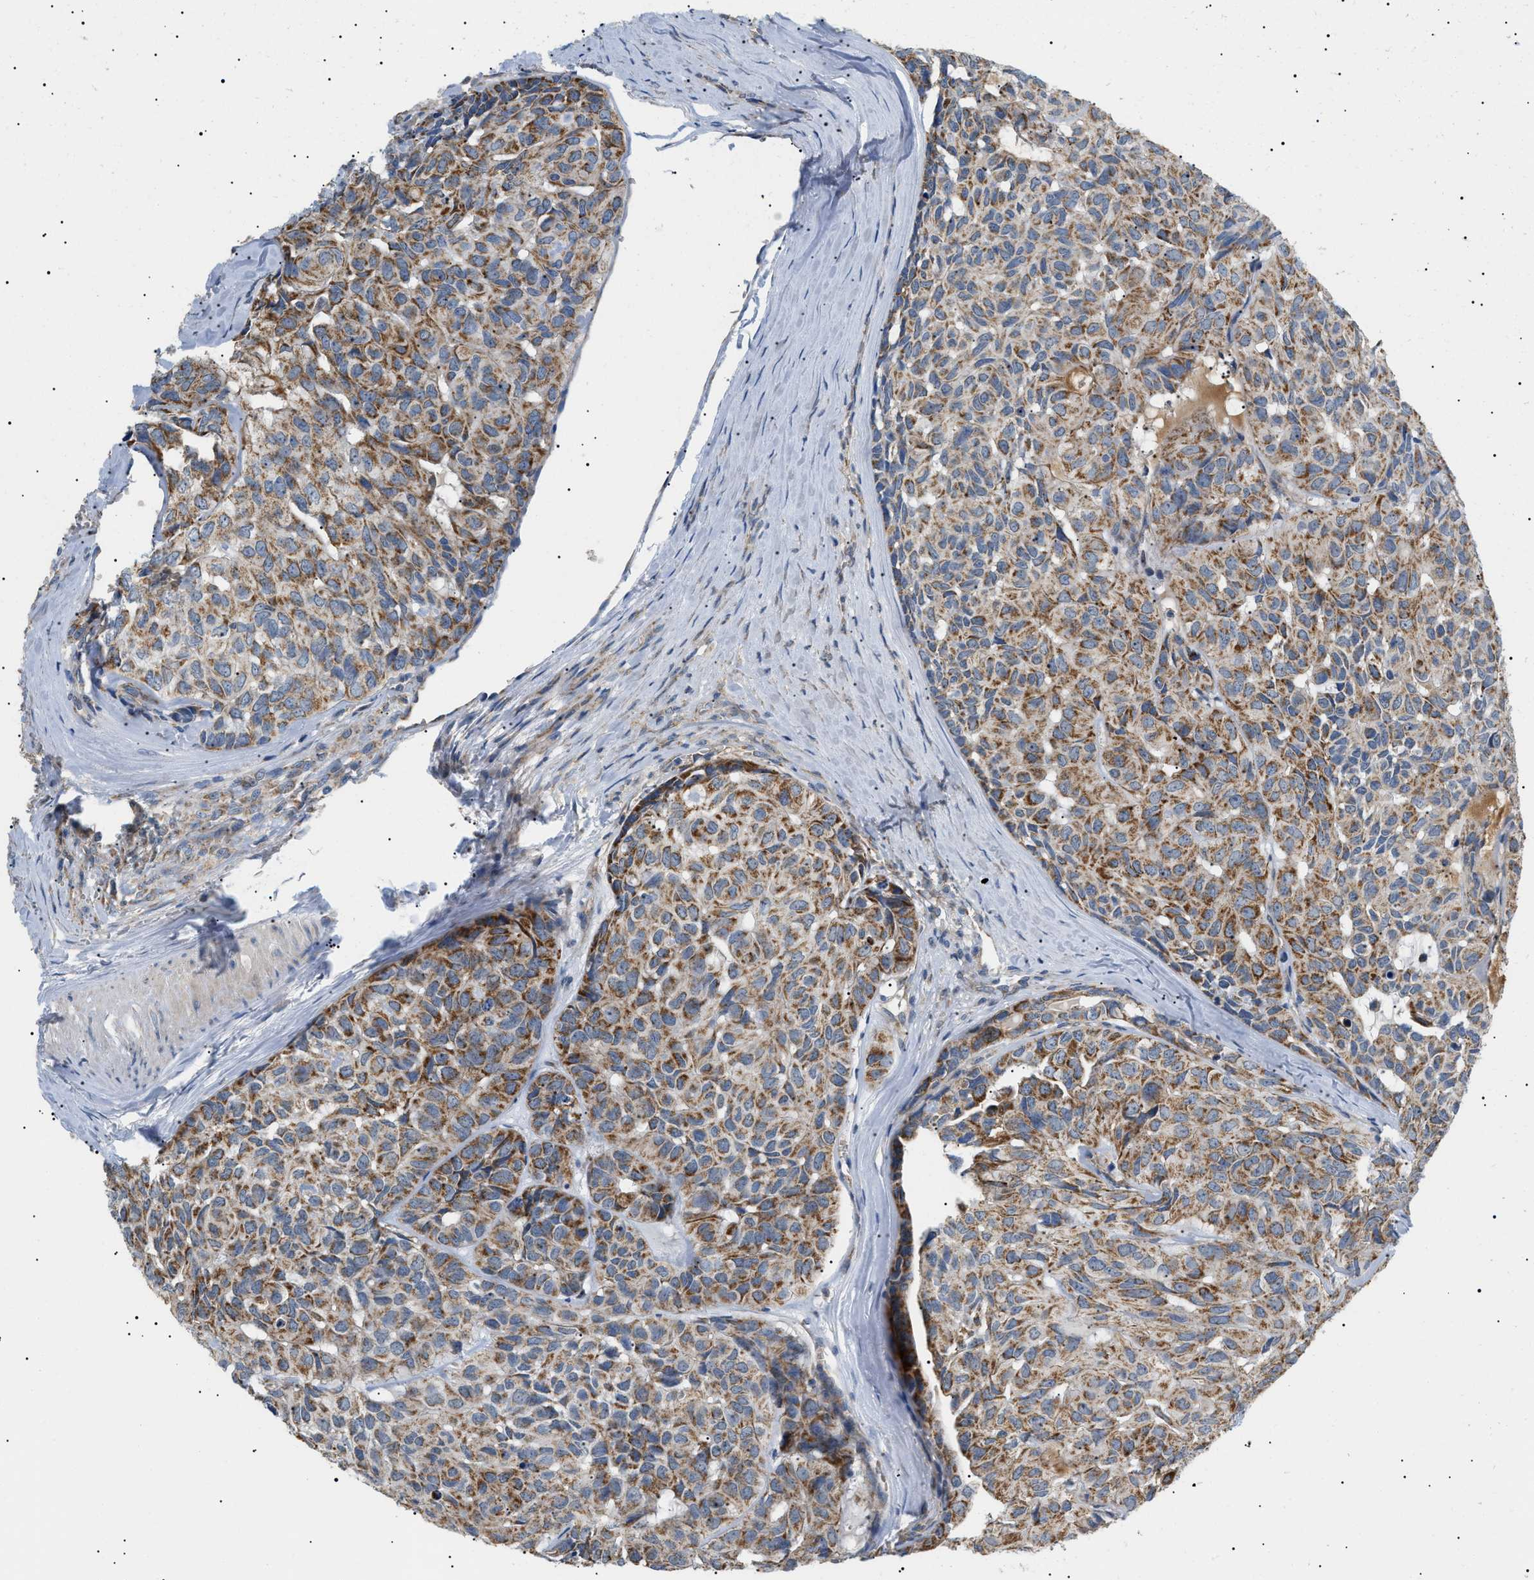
{"staining": {"intensity": "moderate", "quantity": ">75%", "location": "cytoplasmic/membranous"}, "tissue": "head and neck cancer", "cell_type": "Tumor cells", "image_type": "cancer", "snomed": [{"axis": "morphology", "description": "Adenocarcinoma, NOS"}, {"axis": "topography", "description": "Salivary gland, NOS"}, {"axis": "topography", "description": "Head-Neck"}], "caption": "Immunohistochemical staining of head and neck cancer reveals medium levels of moderate cytoplasmic/membranous expression in approximately >75% of tumor cells. Immunohistochemistry stains the protein of interest in brown and the nuclei are stained blue.", "gene": "TOMM6", "patient": {"sex": "female", "age": 76}}